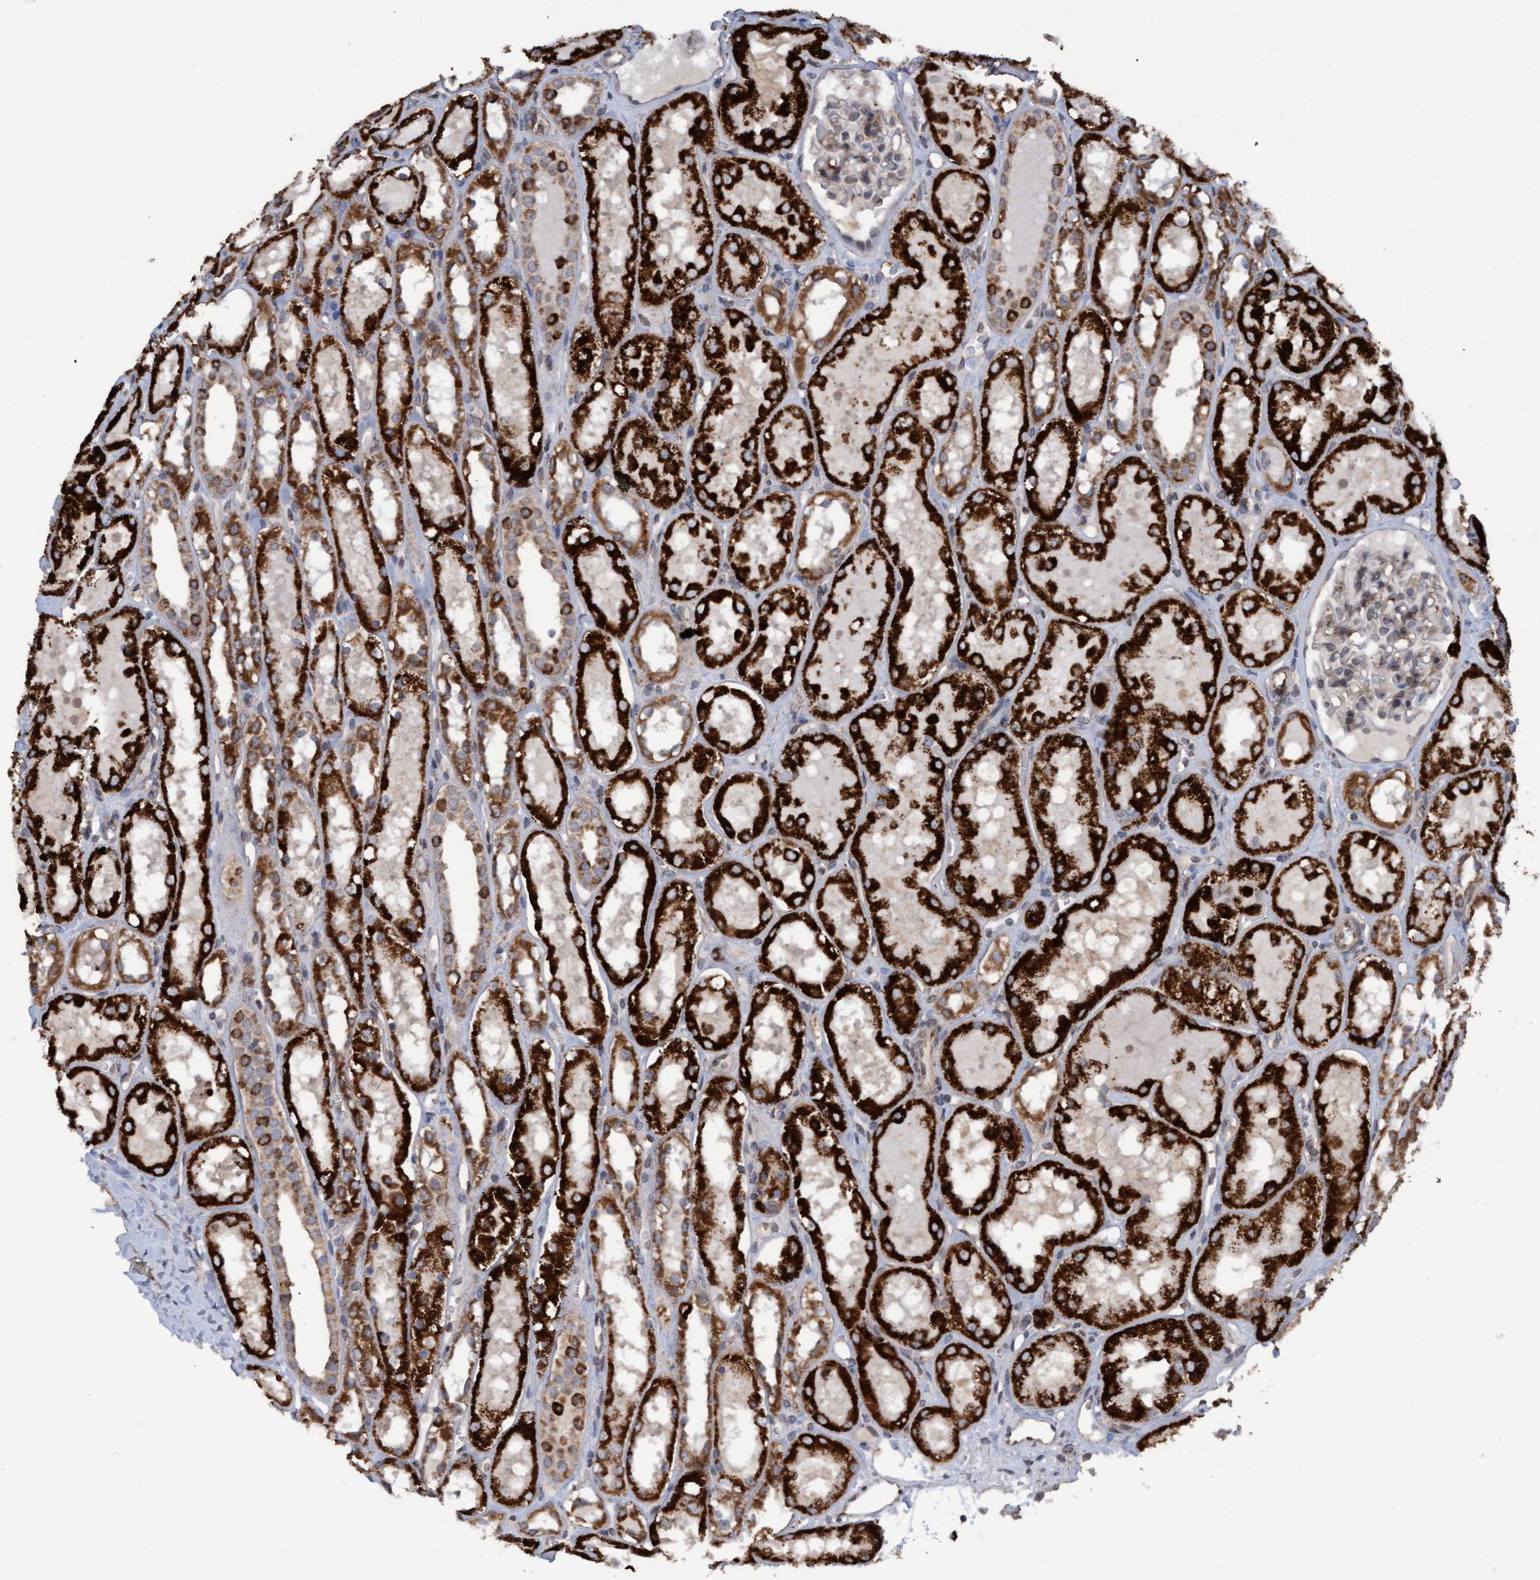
{"staining": {"intensity": "weak", "quantity": "25%-75%", "location": "cytoplasmic/membranous"}, "tissue": "kidney", "cell_type": "Cells in glomeruli", "image_type": "normal", "snomed": [{"axis": "morphology", "description": "Normal tissue, NOS"}, {"axis": "topography", "description": "Kidney"}, {"axis": "topography", "description": "Urinary bladder"}], "caption": "Human kidney stained with a brown dye shows weak cytoplasmic/membranous positive positivity in approximately 25%-75% of cells in glomeruli.", "gene": "MGLL", "patient": {"sex": "male", "age": 16}}